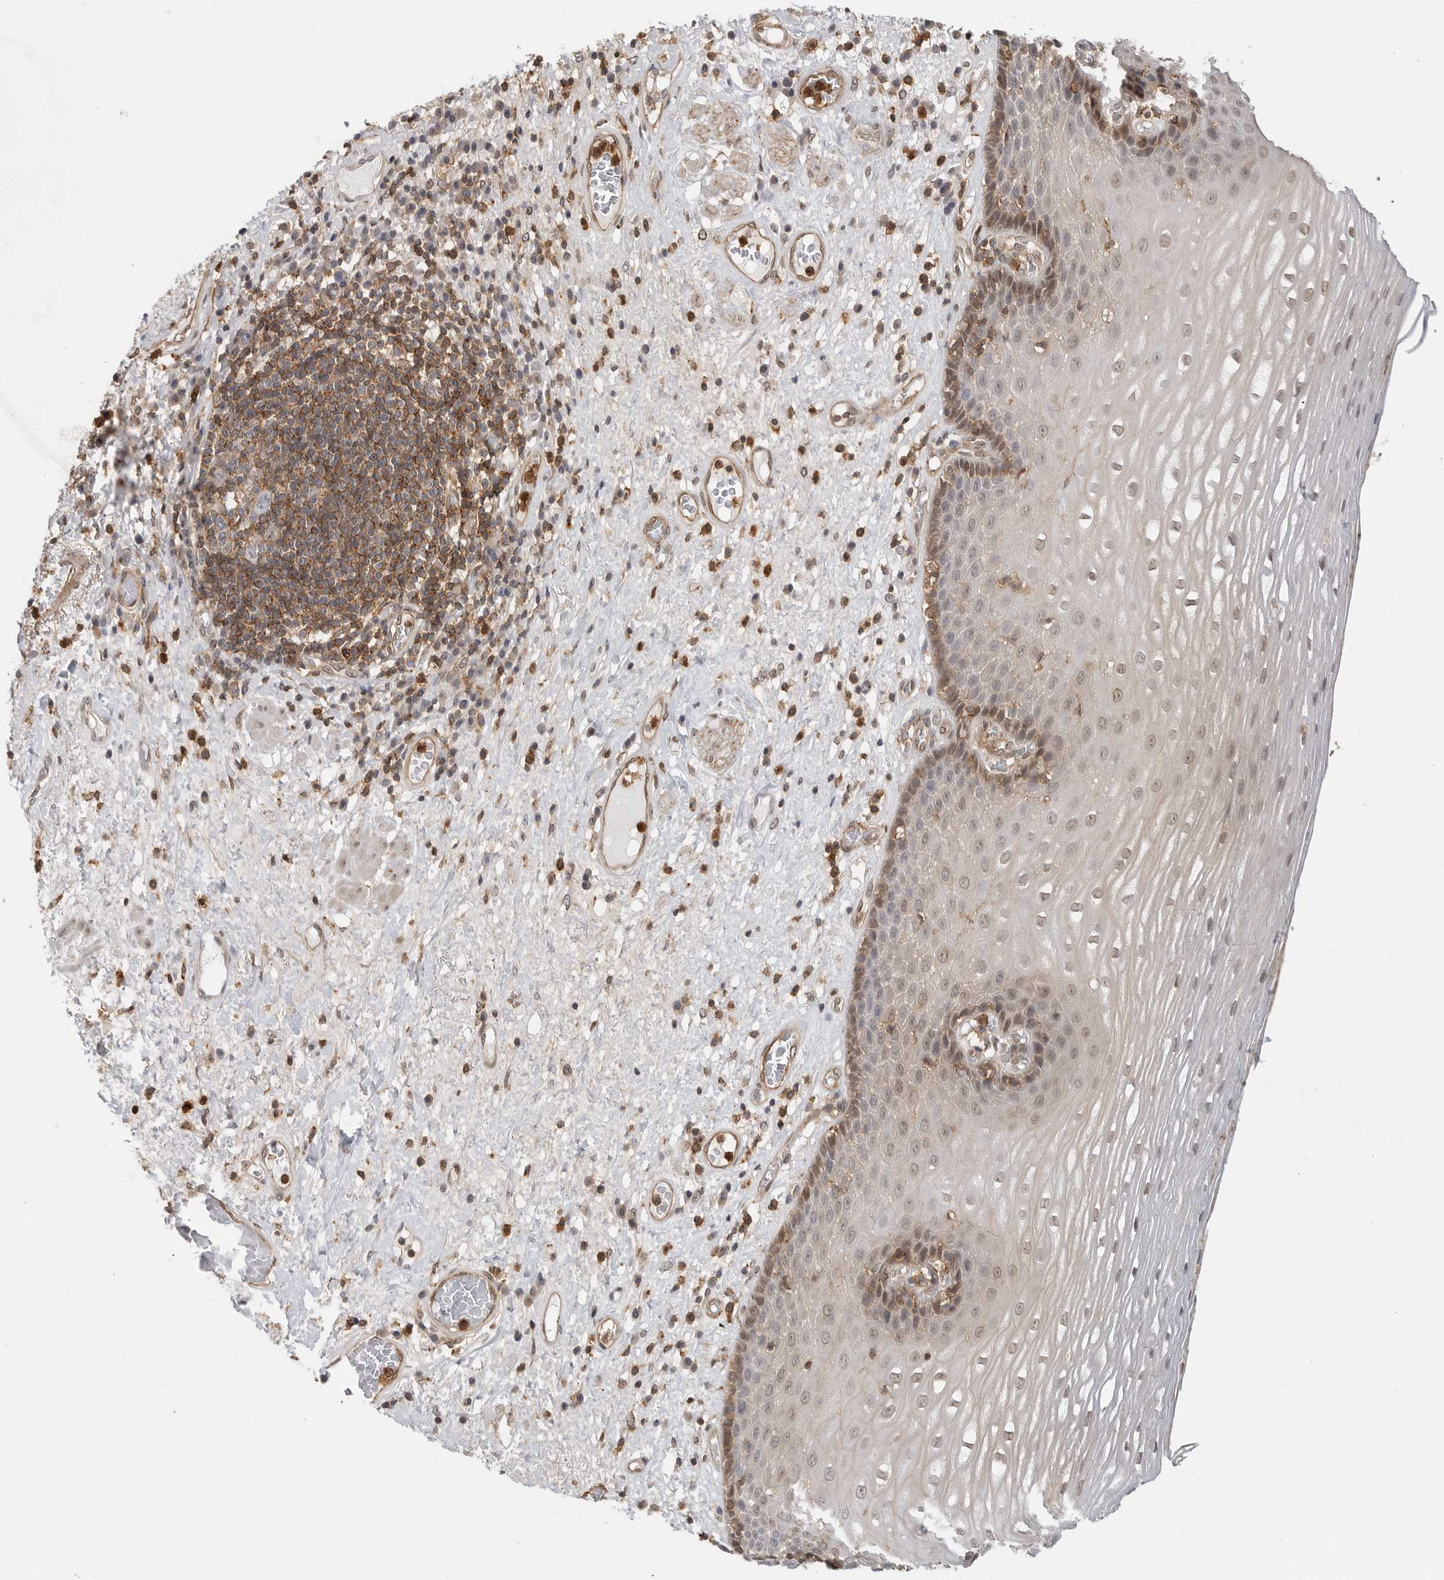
{"staining": {"intensity": "moderate", "quantity": ">75%", "location": "cytoplasmic/membranous,nuclear"}, "tissue": "esophagus", "cell_type": "Squamous epithelial cells", "image_type": "normal", "snomed": [{"axis": "morphology", "description": "Normal tissue, NOS"}, {"axis": "morphology", "description": "Adenocarcinoma, NOS"}, {"axis": "topography", "description": "Esophagus"}], "caption": "Immunohistochemistry staining of normal esophagus, which reveals medium levels of moderate cytoplasmic/membranous,nuclear staining in approximately >75% of squamous epithelial cells indicating moderate cytoplasmic/membranous,nuclear protein expression. The staining was performed using DAB (3,3'-diaminobenzidine) (brown) for protein detection and nuclei were counterstained in hematoxylin (blue).", "gene": "ANXA11", "patient": {"sex": "male", "age": 62}}